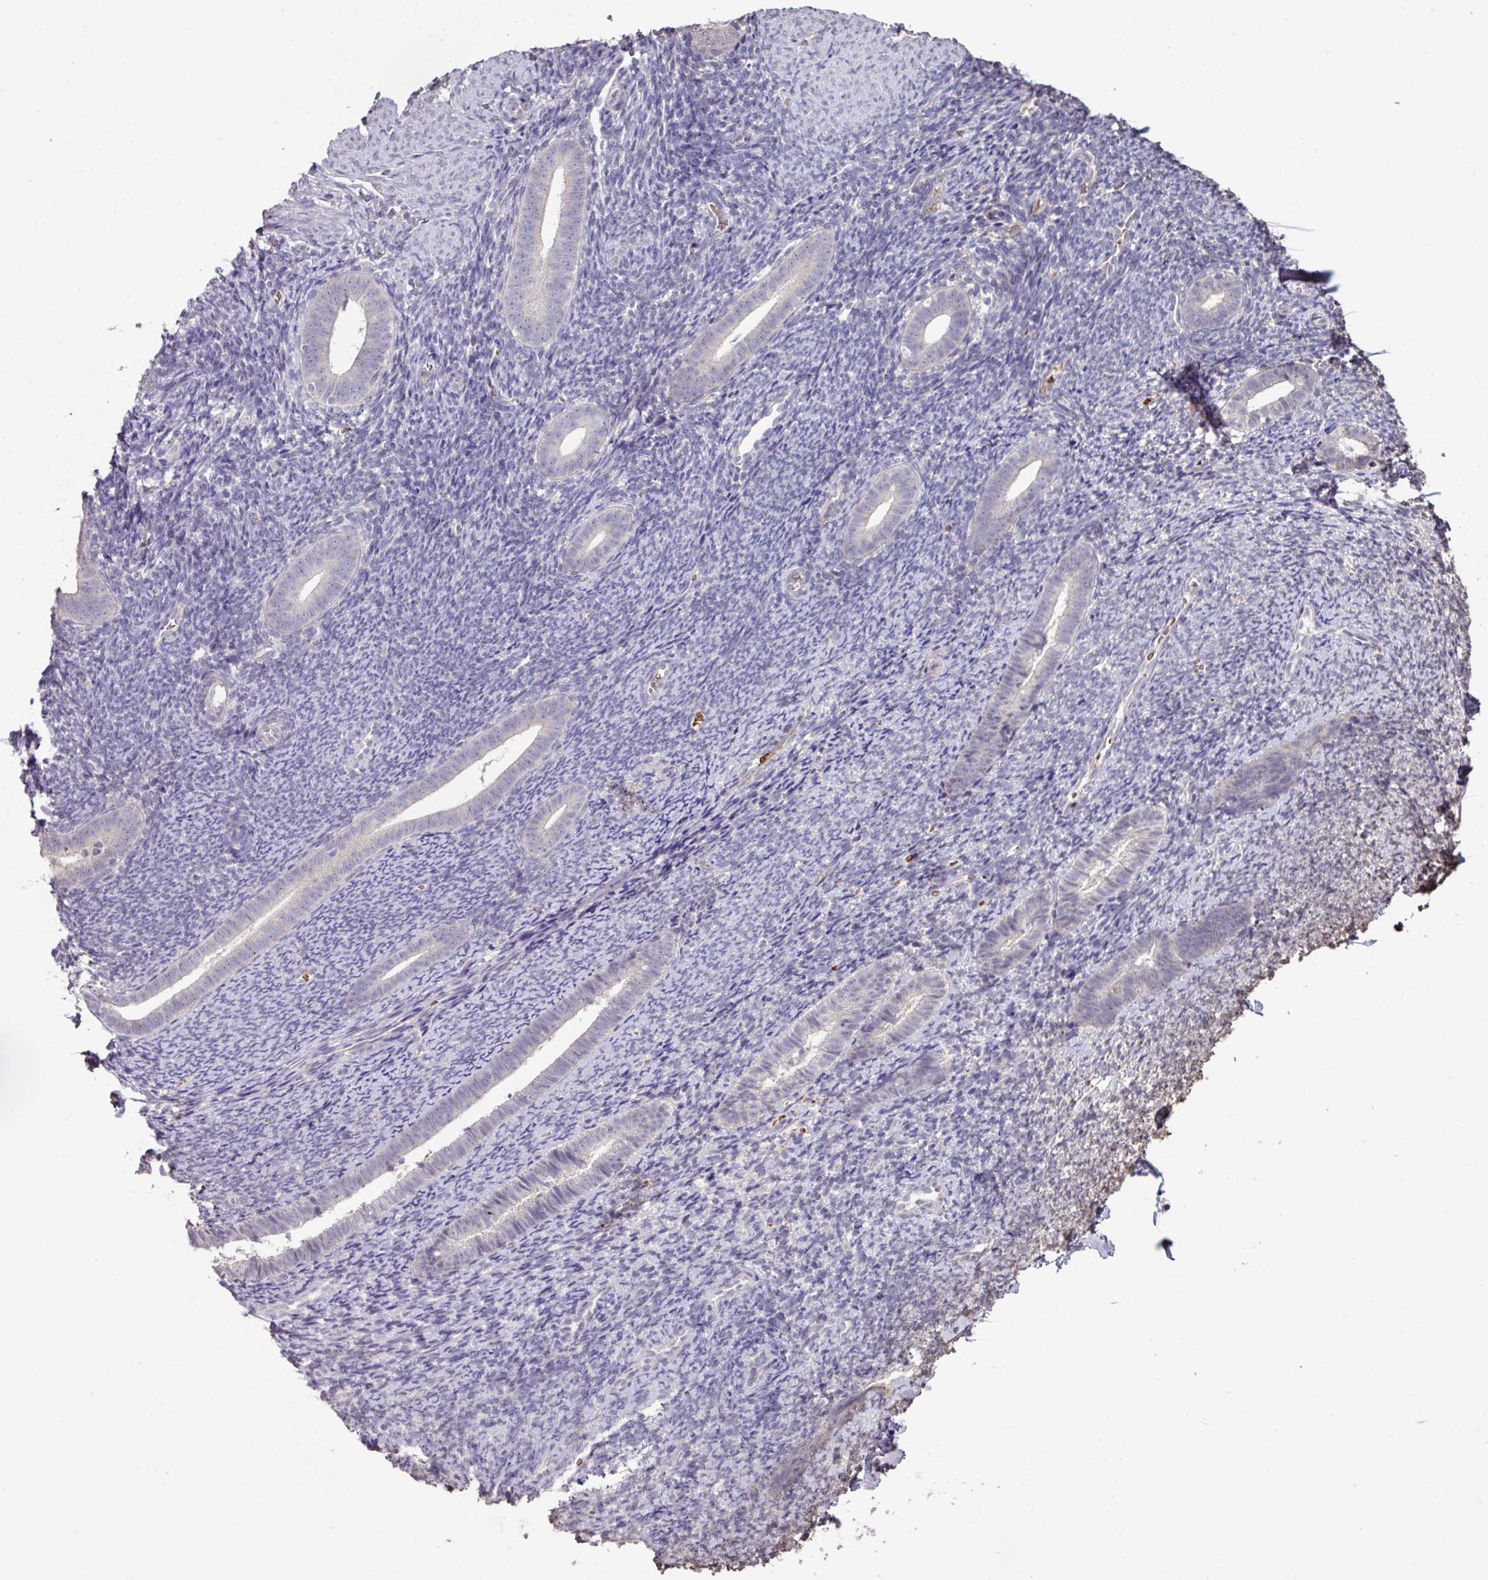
{"staining": {"intensity": "negative", "quantity": "none", "location": "none"}, "tissue": "endometrium", "cell_type": "Cells in endometrial stroma", "image_type": "normal", "snomed": [{"axis": "morphology", "description": "Normal tissue, NOS"}, {"axis": "topography", "description": "Endometrium"}], "caption": "Endometrium was stained to show a protein in brown. There is no significant staining in cells in endometrial stroma. (Stains: DAB IHC with hematoxylin counter stain, Microscopy: brightfield microscopy at high magnification).", "gene": "SLC5A10", "patient": {"sex": "female", "age": 39}}